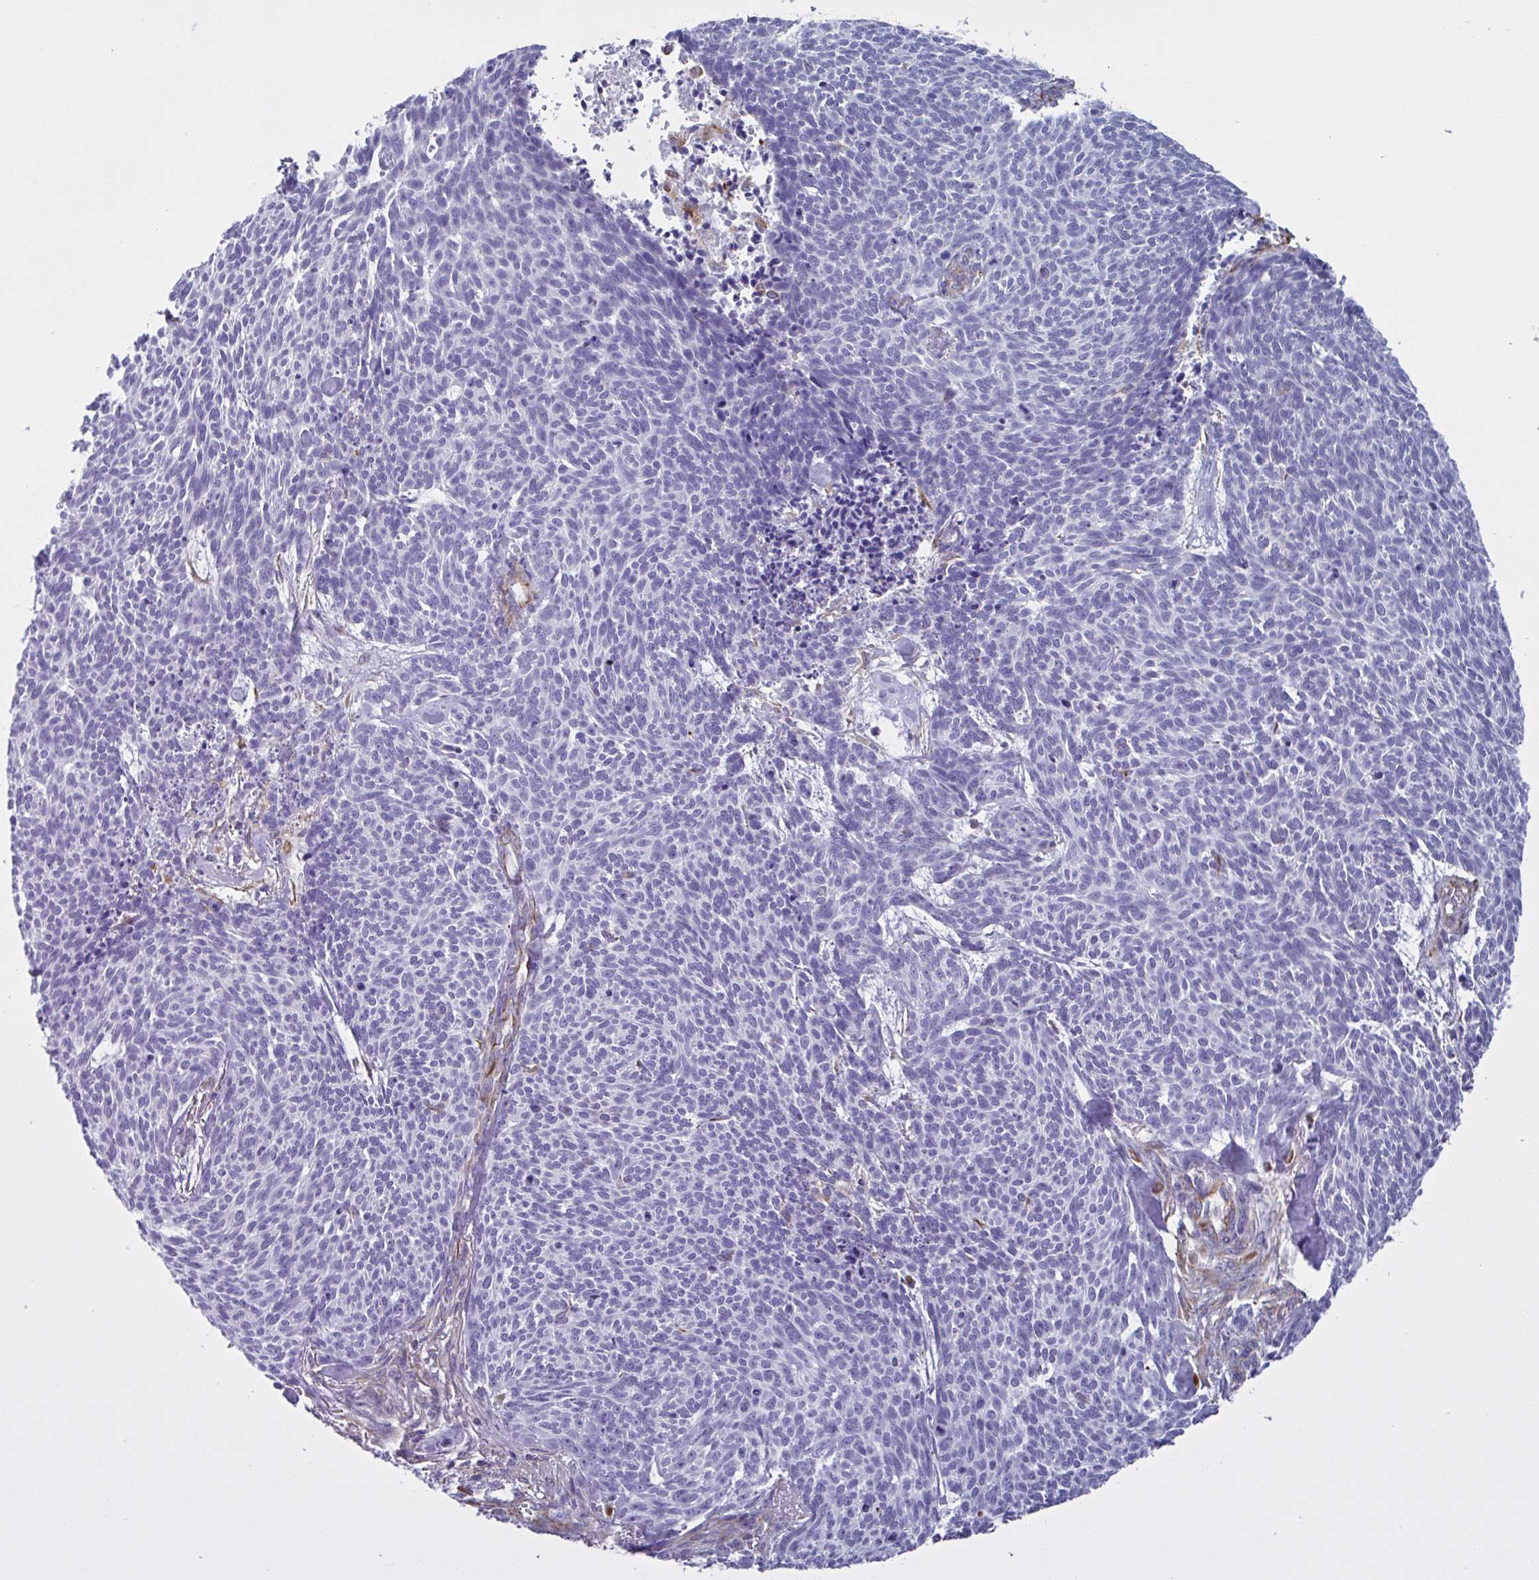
{"staining": {"intensity": "negative", "quantity": "none", "location": "none"}, "tissue": "skin cancer", "cell_type": "Tumor cells", "image_type": "cancer", "snomed": [{"axis": "morphology", "description": "Basal cell carcinoma"}, {"axis": "topography", "description": "Skin"}], "caption": "Immunohistochemistry photomicrograph of human skin basal cell carcinoma stained for a protein (brown), which demonstrates no expression in tumor cells.", "gene": "TMEM86B", "patient": {"sex": "female", "age": 93}}